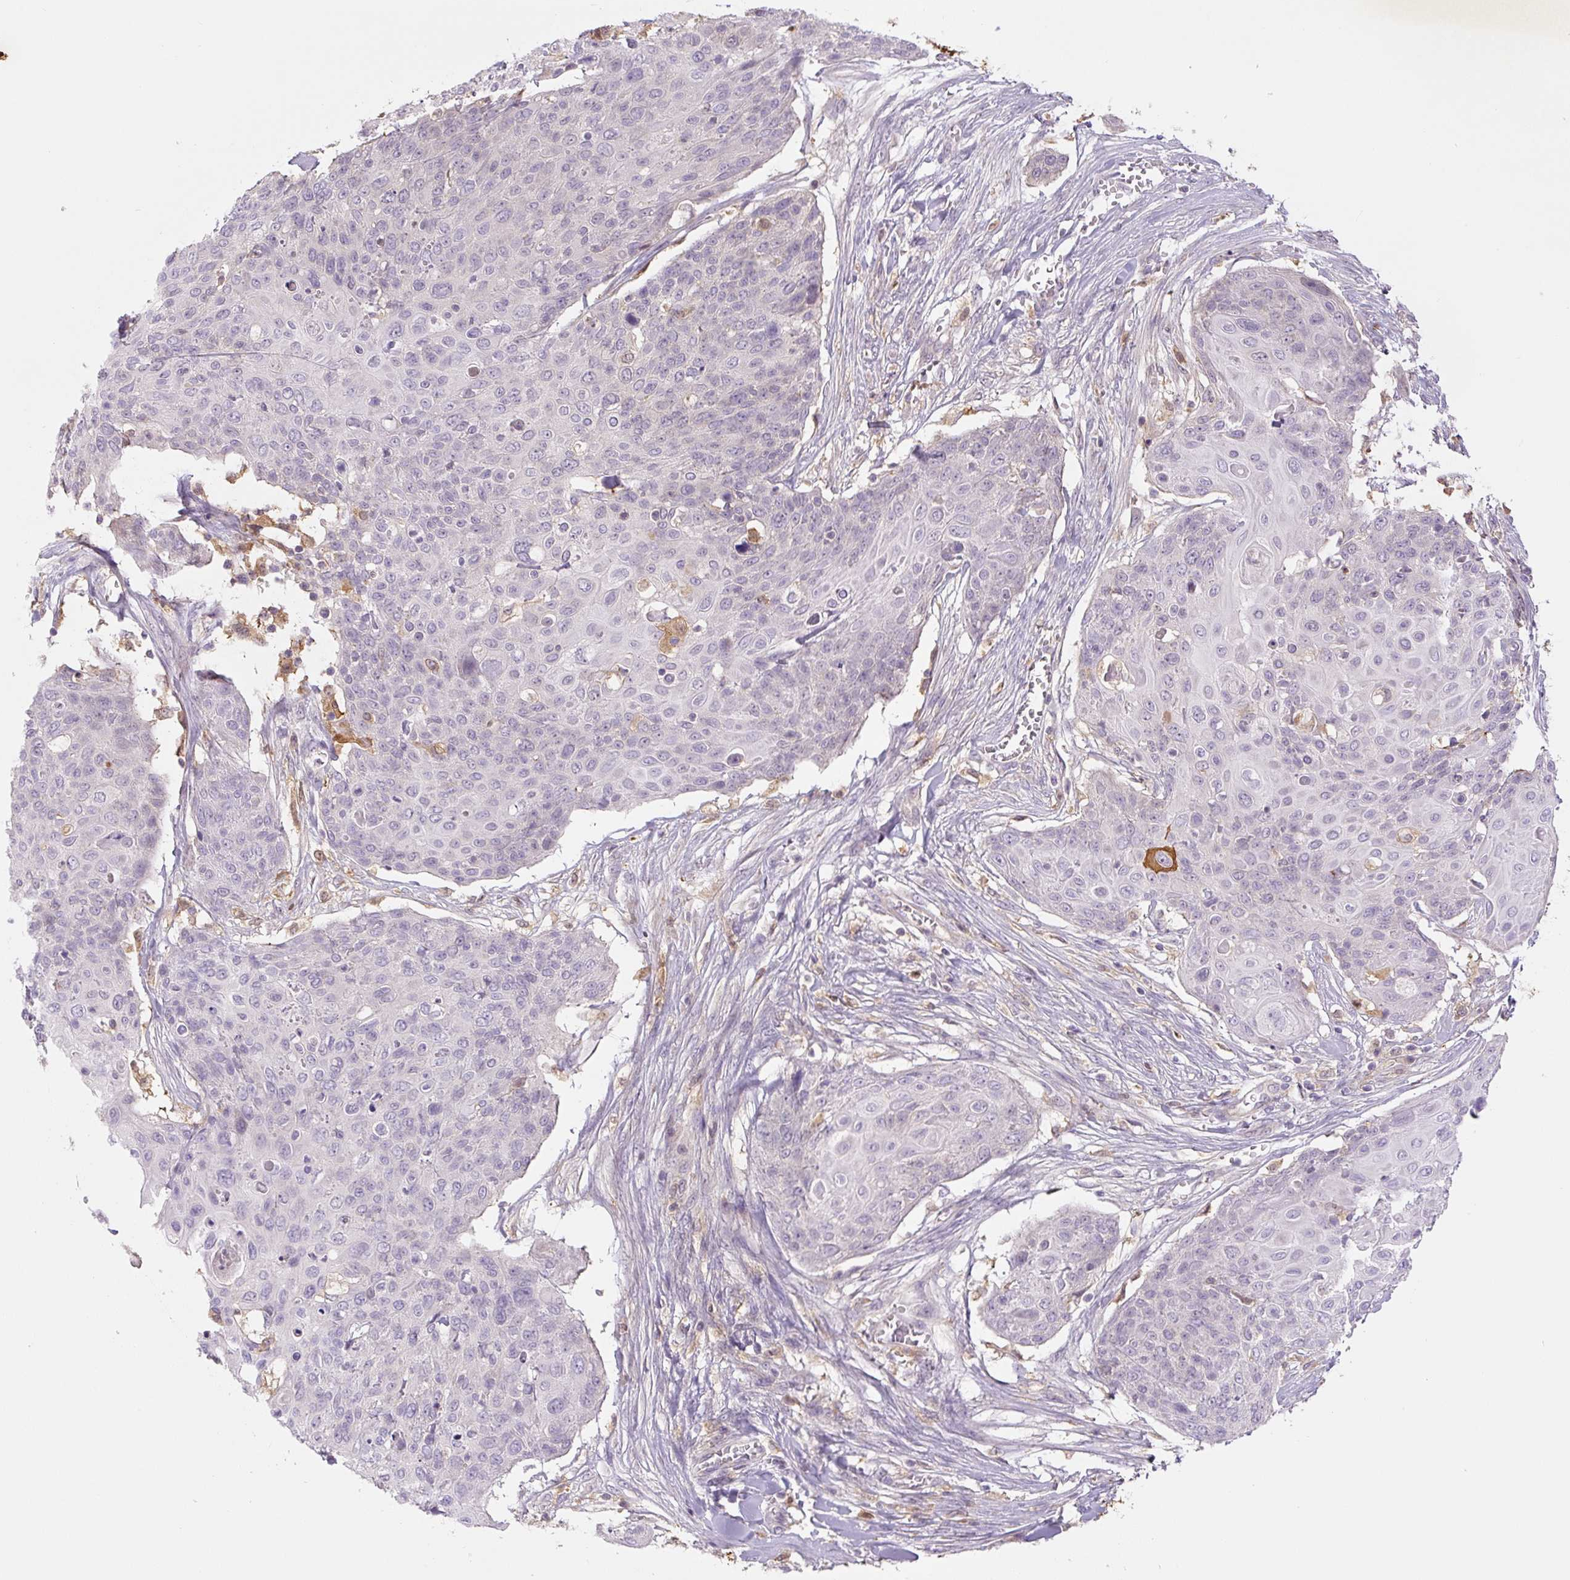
{"staining": {"intensity": "negative", "quantity": "none", "location": "none"}, "tissue": "skin cancer", "cell_type": "Tumor cells", "image_type": "cancer", "snomed": [{"axis": "morphology", "description": "Squamous cell carcinoma, NOS"}, {"axis": "topography", "description": "Skin"}, {"axis": "topography", "description": "Vulva"}], "caption": "Image shows no significant protein expression in tumor cells of skin cancer (squamous cell carcinoma).", "gene": "SPSB2", "patient": {"sex": "female", "age": 85}}